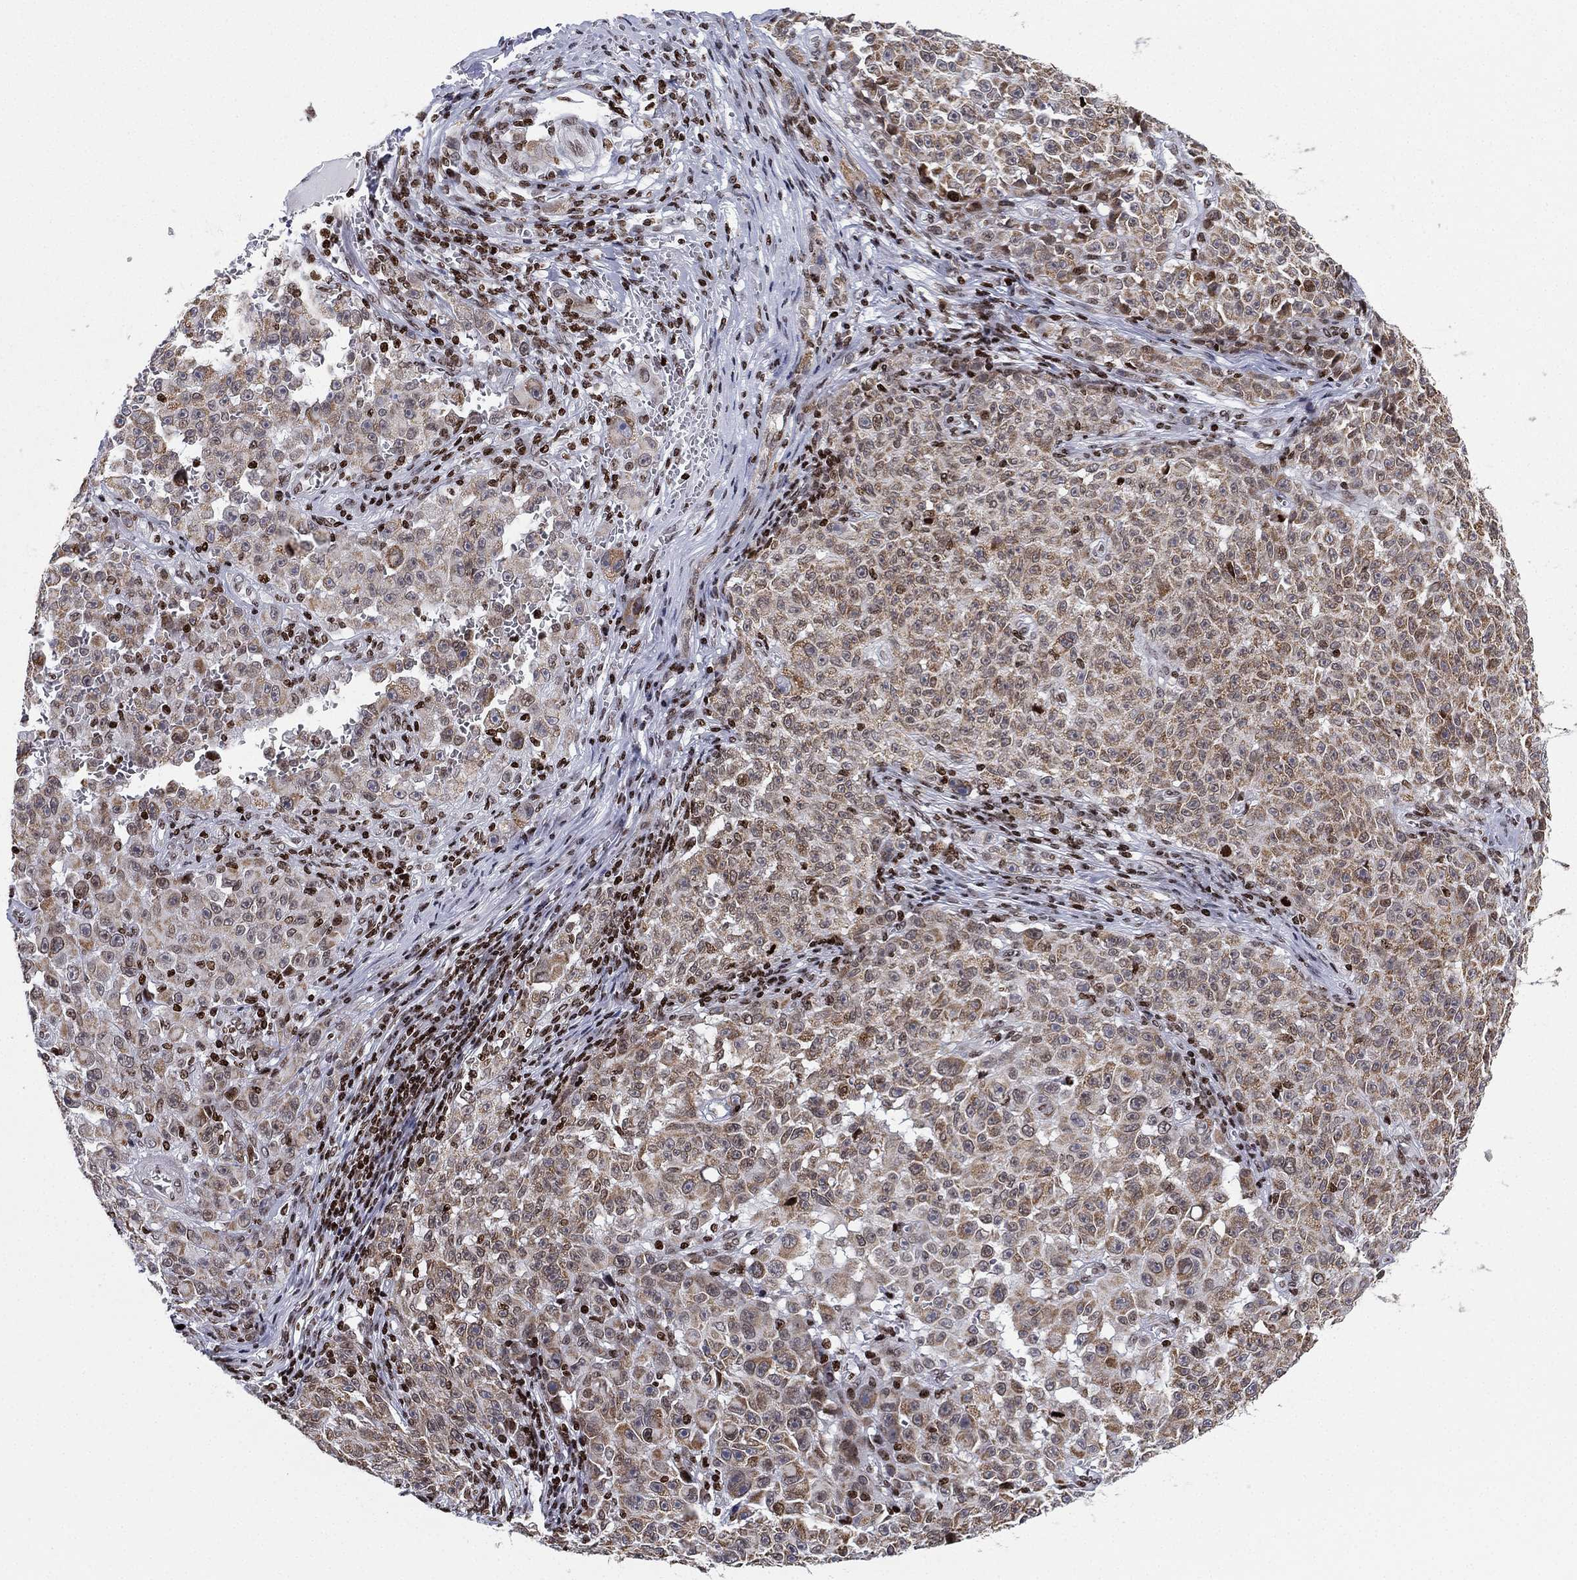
{"staining": {"intensity": "weak", "quantity": "<25%", "location": "cytoplasmic/membranous"}, "tissue": "melanoma", "cell_type": "Tumor cells", "image_type": "cancer", "snomed": [{"axis": "morphology", "description": "Malignant melanoma, NOS"}, {"axis": "topography", "description": "Skin"}], "caption": "The photomicrograph demonstrates no significant expression in tumor cells of malignant melanoma. (Brightfield microscopy of DAB IHC at high magnification).", "gene": "MFSD14A", "patient": {"sex": "female", "age": 82}}